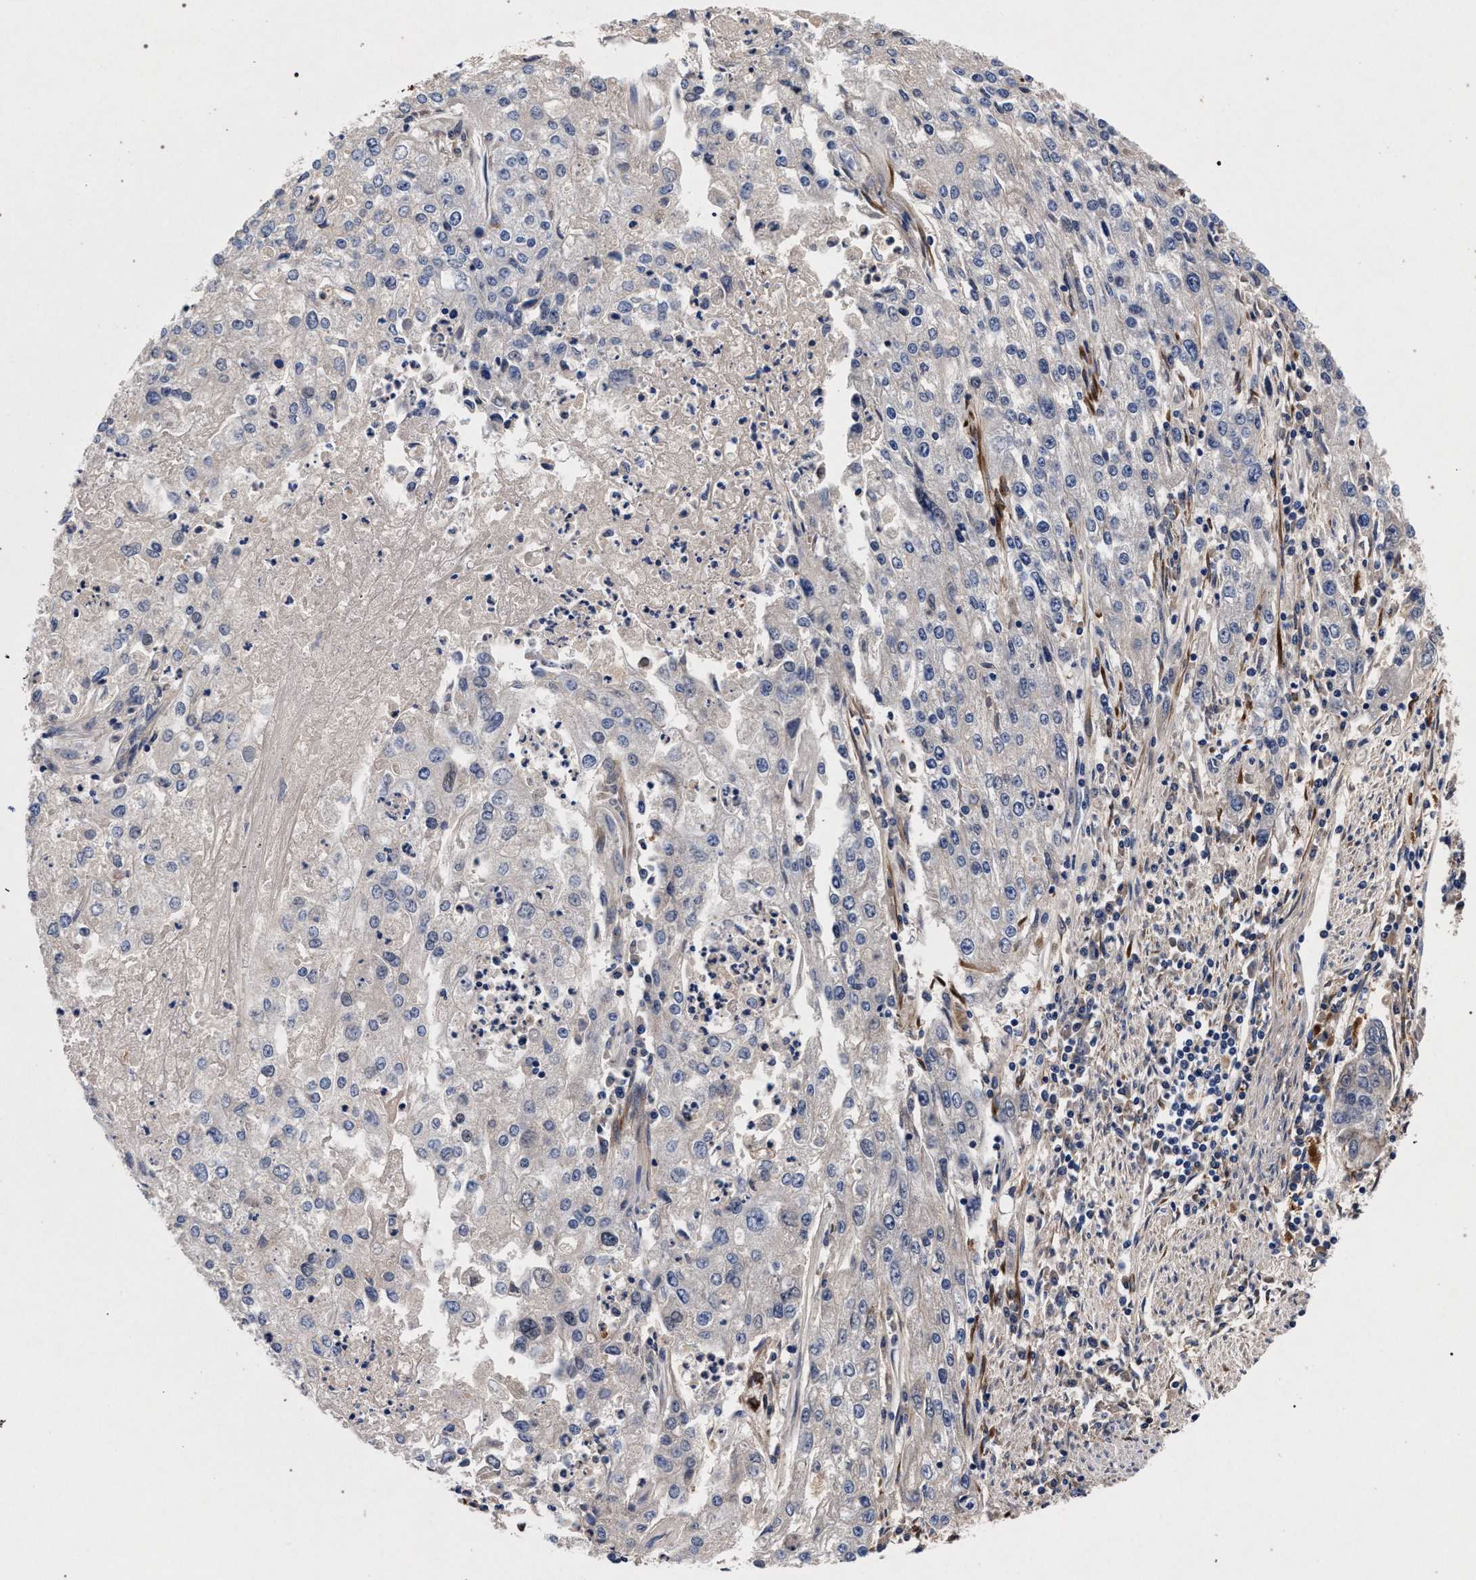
{"staining": {"intensity": "negative", "quantity": "none", "location": "none"}, "tissue": "endometrial cancer", "cell_type": "Tumor cells", "image_type": "cancer", "snomed": [{"axis": "morphology", "description": "Adenocarcinoma, NOS"}, {"axis": "topography", "description": "Endometrium"}], "caption": "Image shows no significant protein positivity in tumor cells of adenocarcinoma (endometrial).", "gene": "NEK7", "patient": {"sex": "female", "age": 49}}